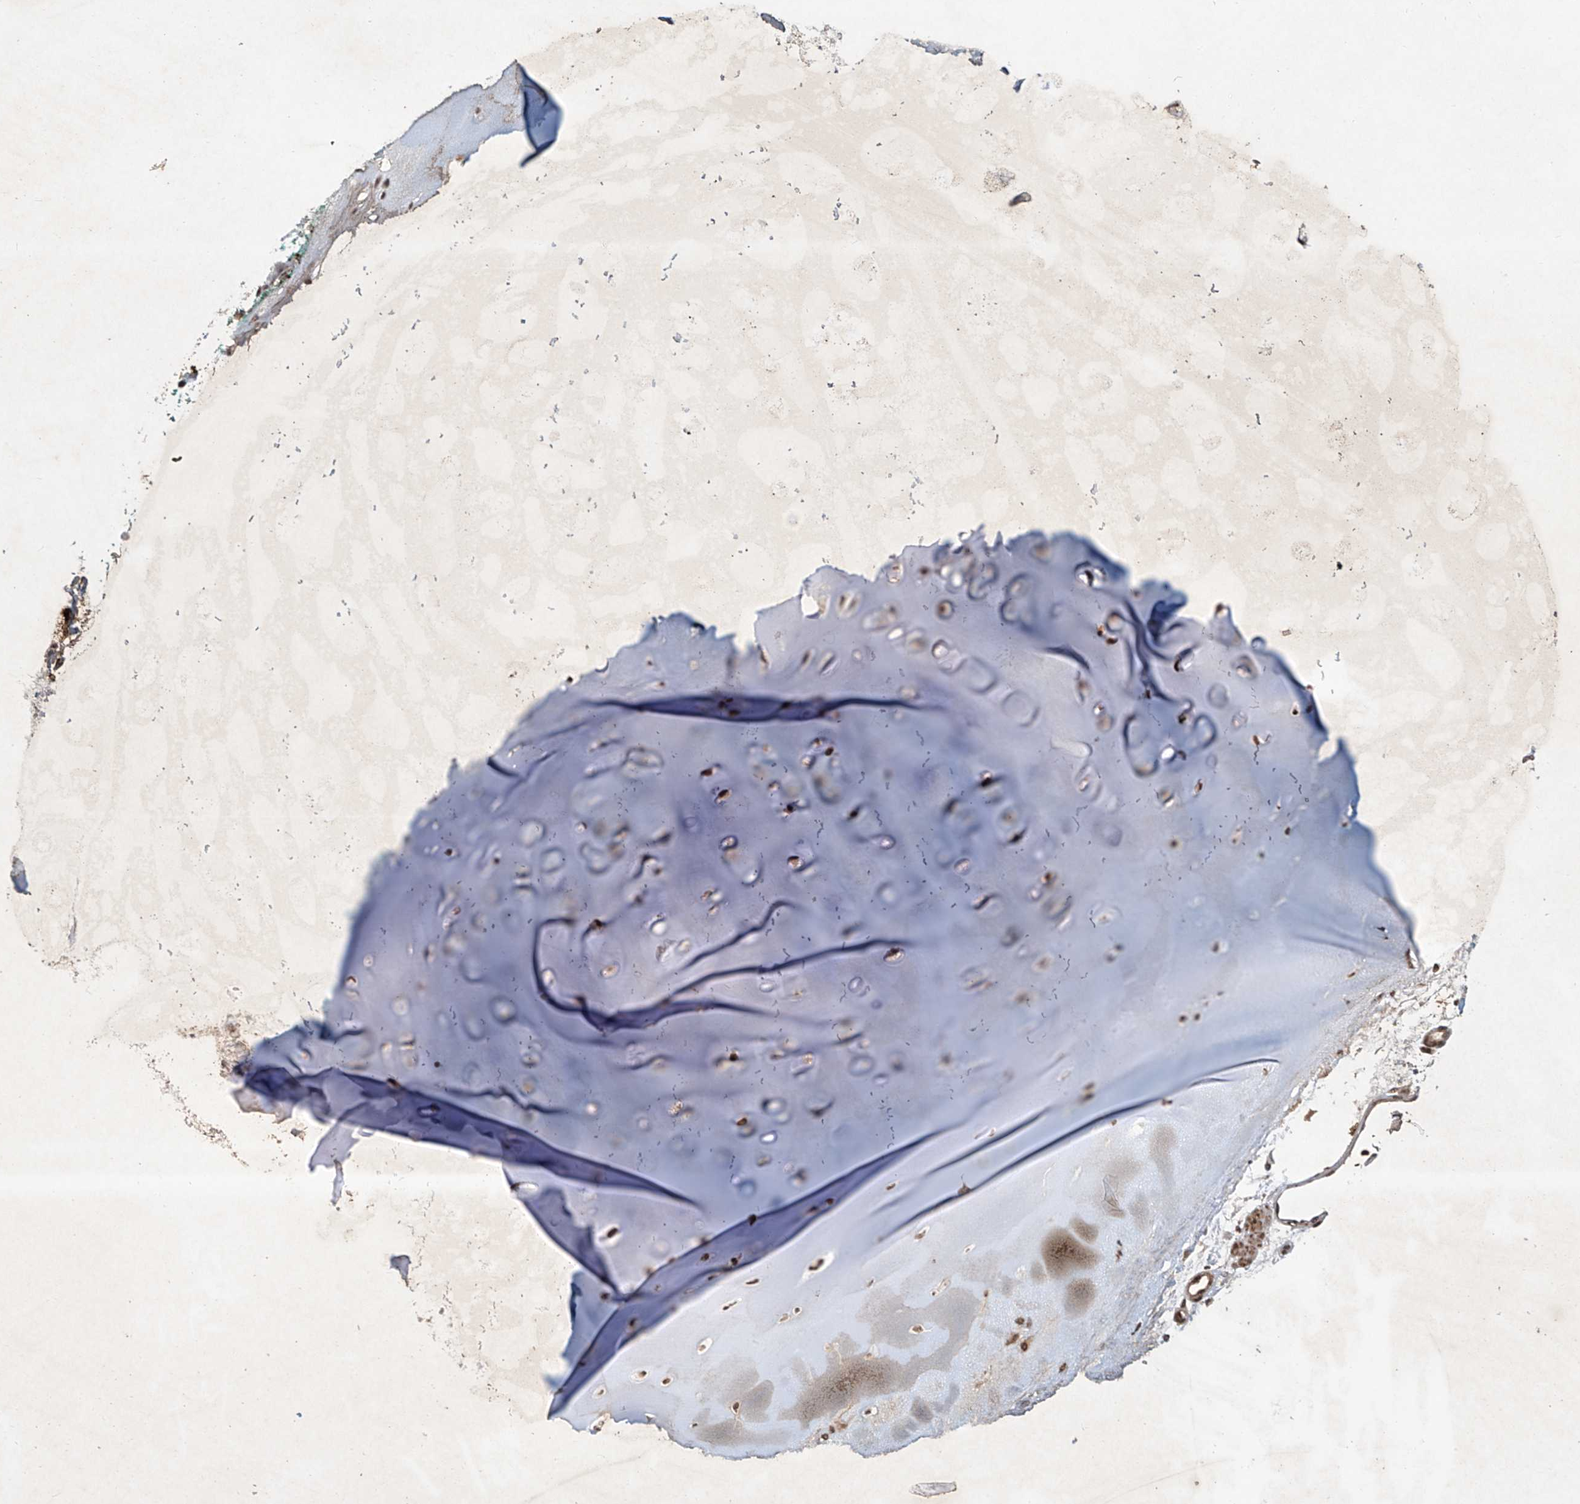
{"staining": {"intensity": "weak", "quantity": ">75%", "location": "cytoplasmic/membranous"}, "tissue": "adipose tissue", "cell_type": "Adipocytes", "image_type": "normal", "snomed": [{"axis": "morphology", "description": "Normal tissue, NOS"}, {"axis": "morphology", "description": "Basal cell carcinoma"}, {"axis": "topography", "description": "Cartilage tissue"}, {"axis": "topography", "description": "Nasopharynx"}, {"axis": "topography", "description": "Oral tissue"}], "caption": "An immunohistochemistry (IHC) image of normal tissue is shown. Protein staining in brown highlights weak cytoplasmic/membranous positivity in adipose tissue within adipocytes. The protein of interest is shown in brown color, while the nuclei are stained blue.", "gene": "ZNF470", "patient": {"sex": "female", "age": 77}}